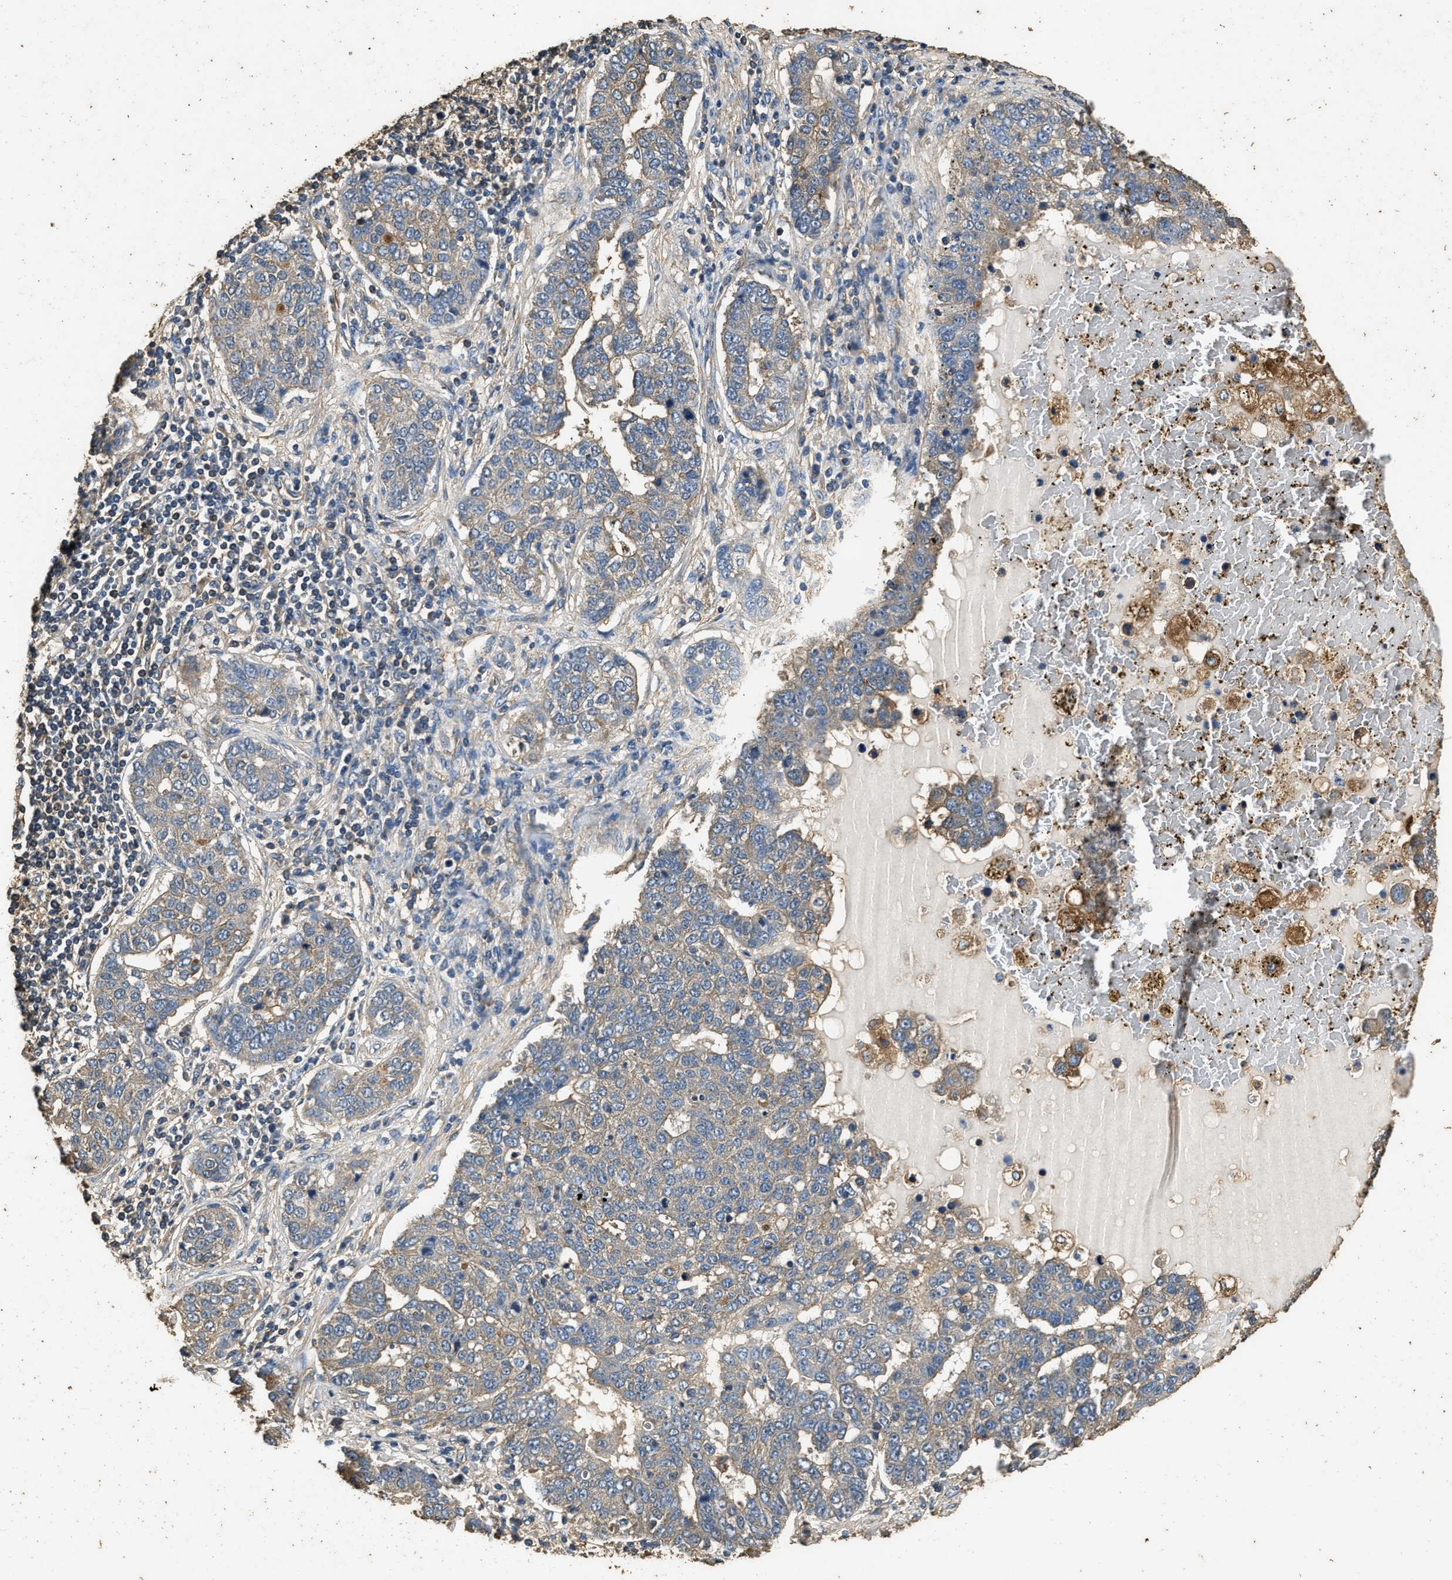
{"staining": {"intensity": "weak", "quantity": "<25%", "location": "cytoplasmic/membranous"}, "tissue": "pancreatic cancer", "cell_type": "Tumor cells", "image_type": "cancer", "snomed": [{"axis": "morphology", "description": "Adenocarcinoma, NOS"}, {"axis": "topography", "description": "Pancreas"}], "caption": "The micrograph shows no staining of tumor cells in pancreatic cancer (adenocarcinoma). (DAB (3,3'-diaminobenzidine) immunohistochemistry, high magnification).", "gene": "MIB1", "patient": {"sex": "female", "age": 61}}